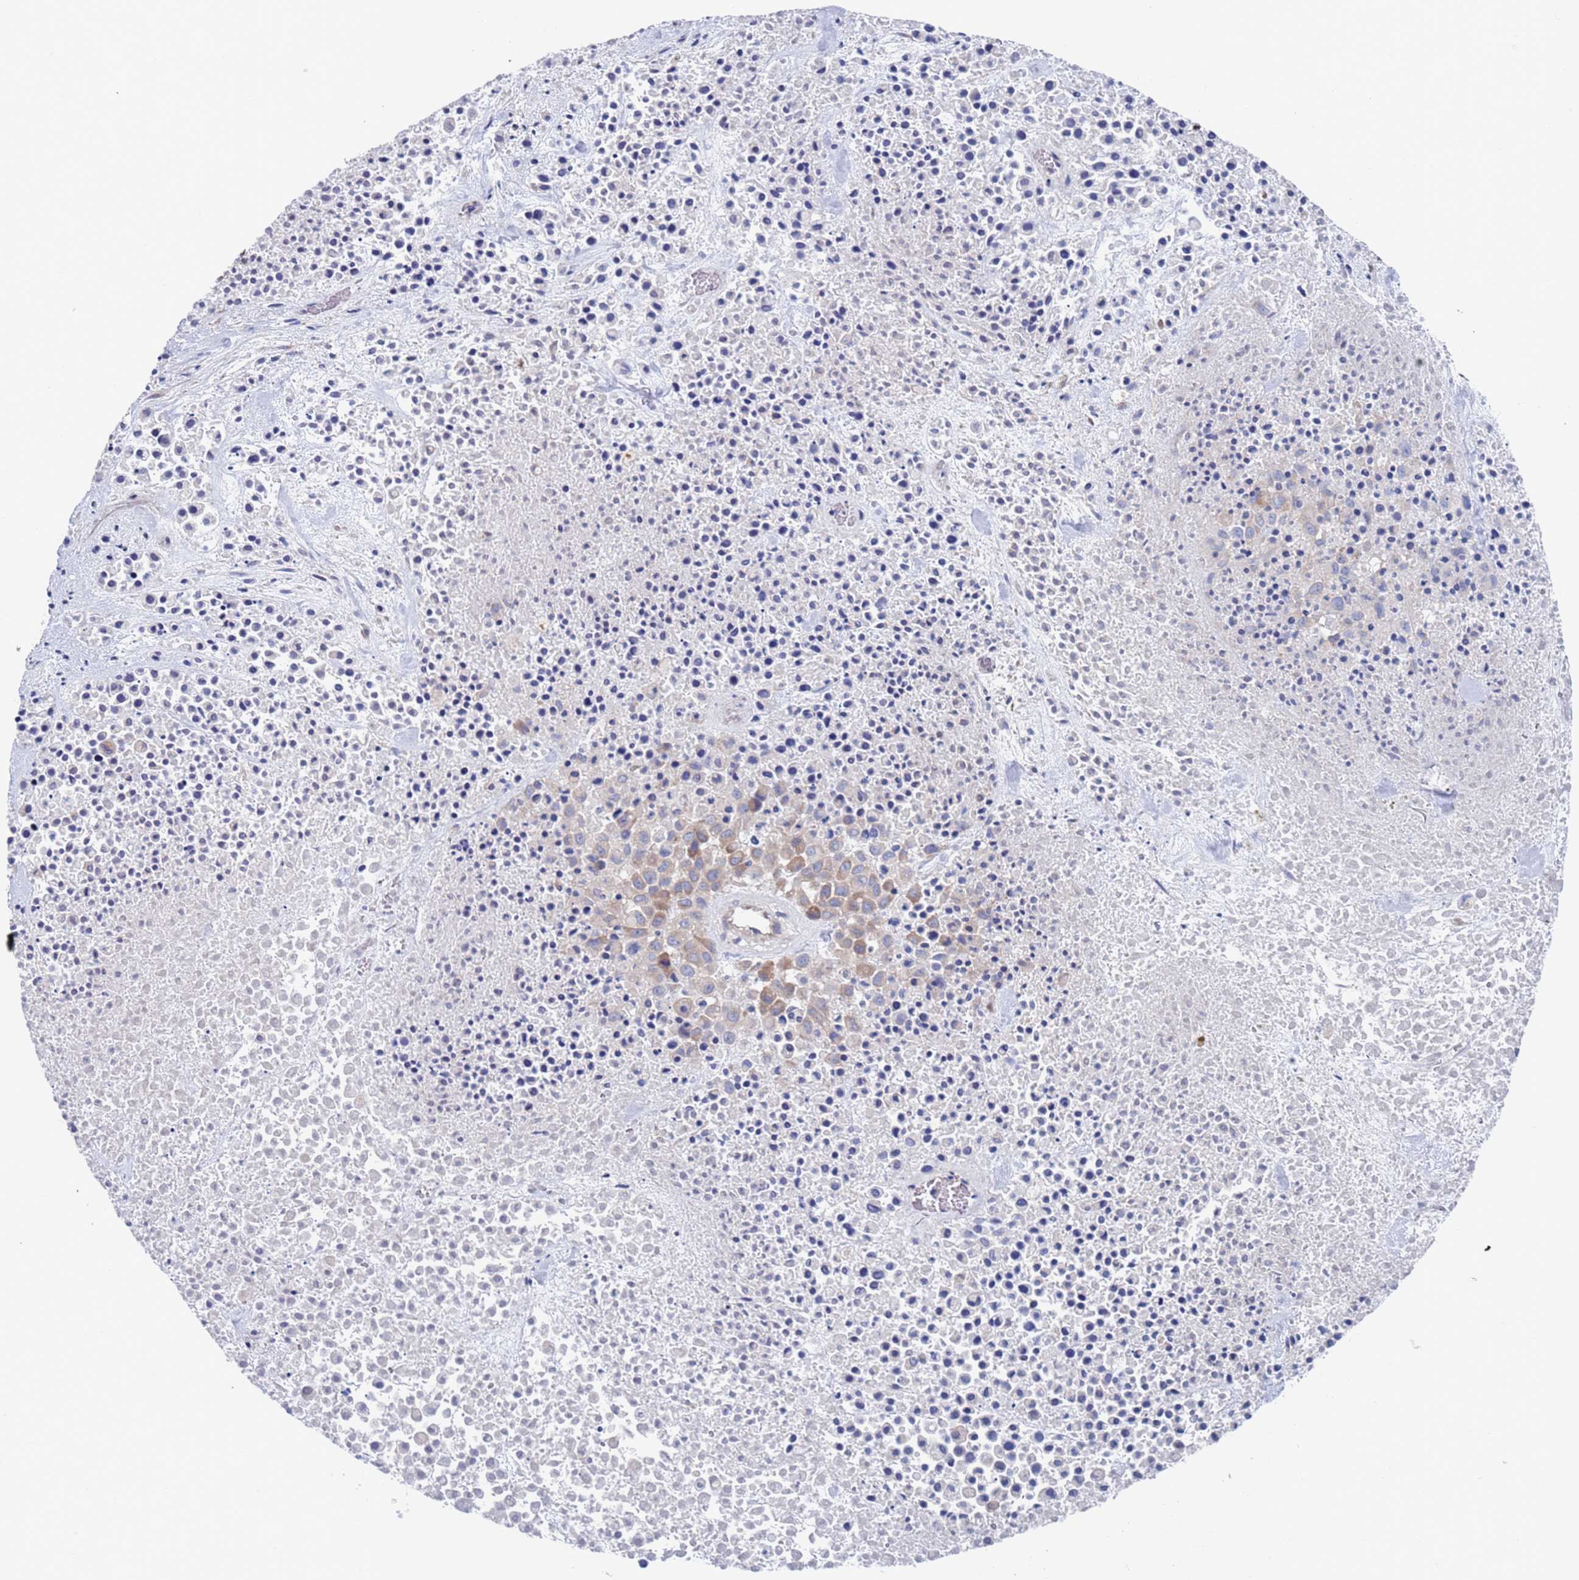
{"staining": {"intensity": "weak", "quantity": "<25%", "location": "cytoplasmic/membranous"}, "tissue": "melanoma", "cell_type": "Tumor cells", "image_type": "cancer", "snomed": [{"axis": "morphology", "description": "Malignant melanoma, Metastatic site"}, {"axis": "topography", "description": "Skin"}], "caption": "Photomicrograph shows no protein expression in tumor cells of malignant melanoma (metastatic site) tissue.", "gene": "CHCHD6", "patient": {"sex": "female", "age": 81}}